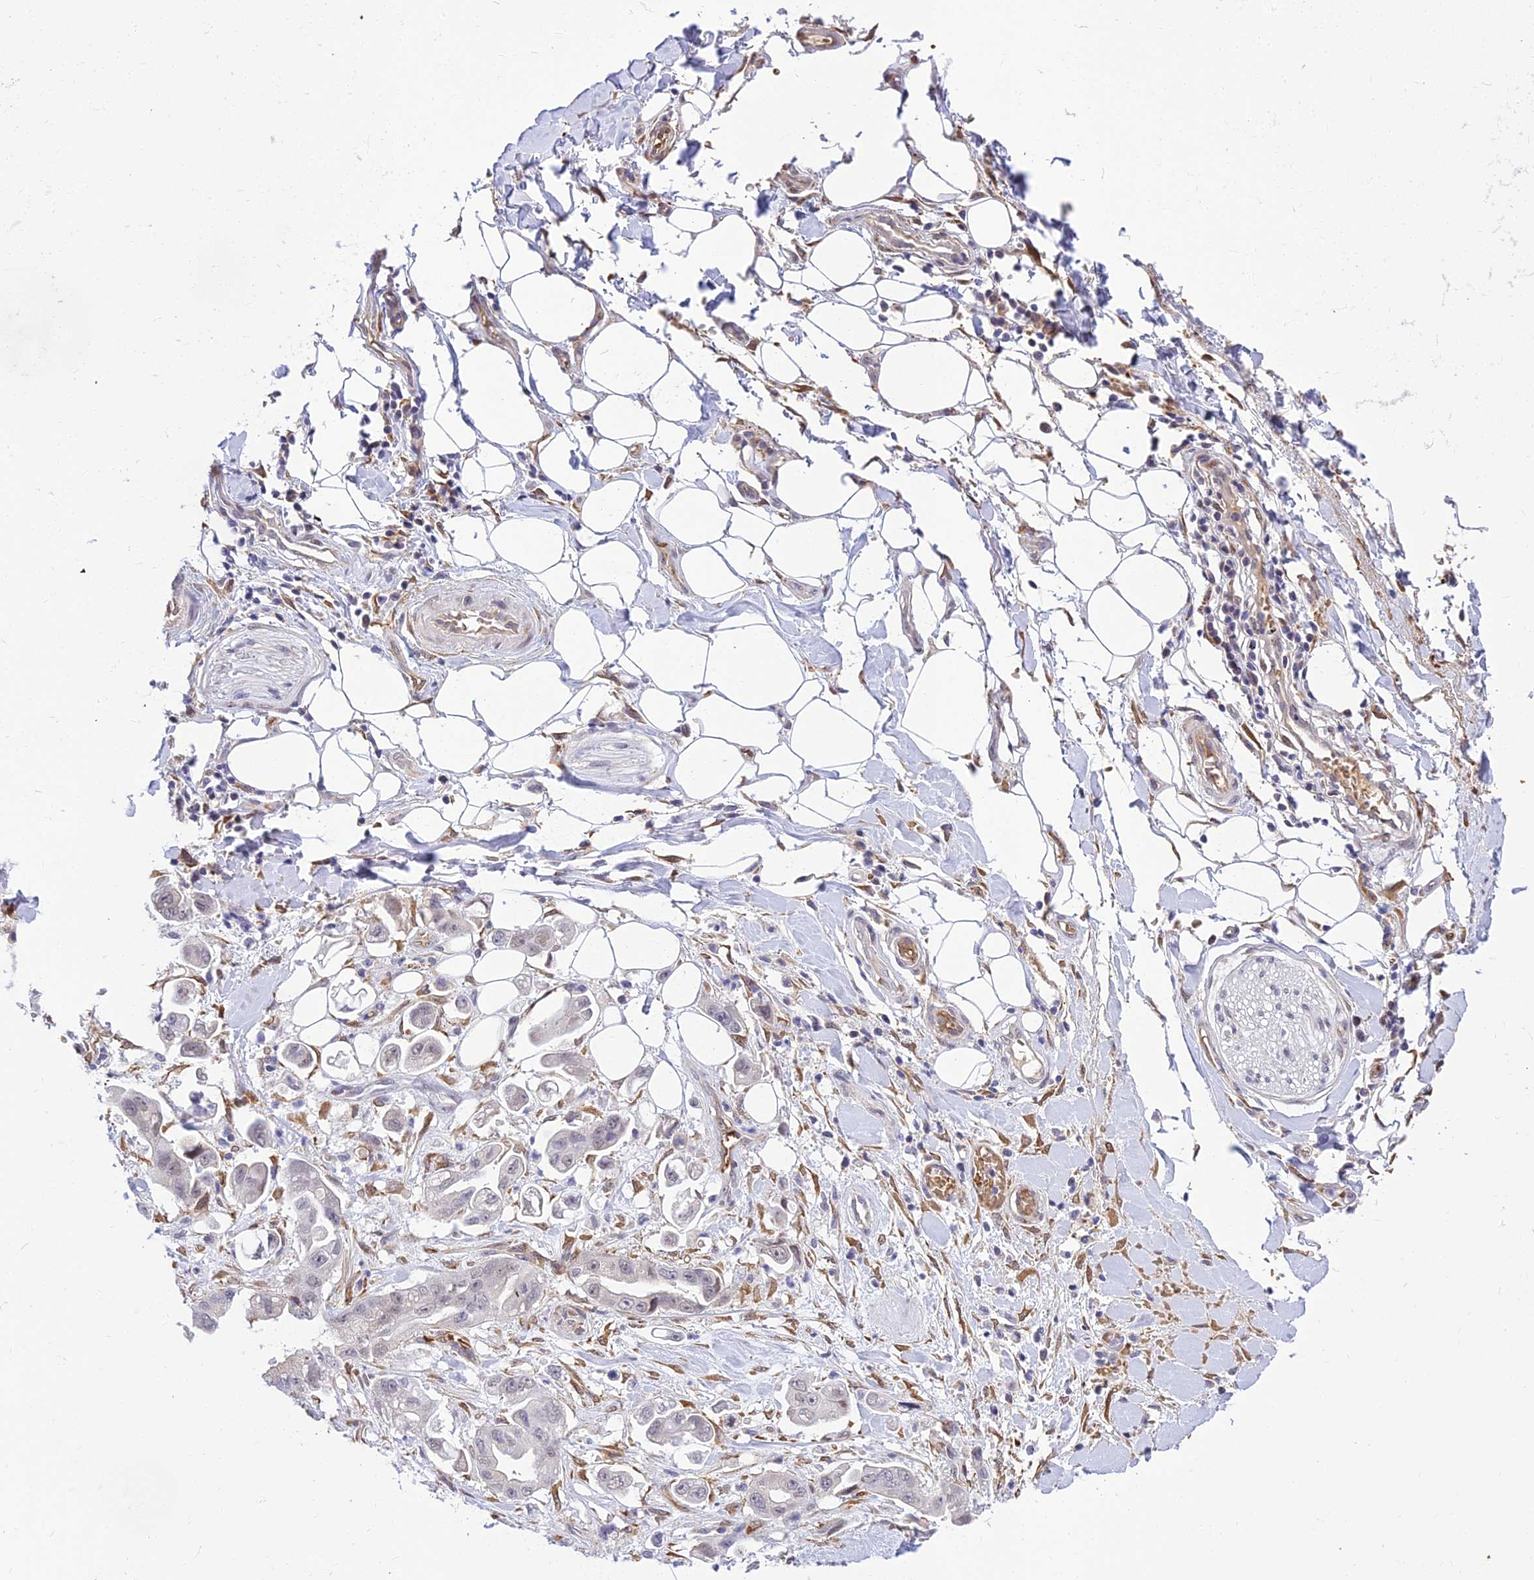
{"staining": {"intensity": "weak", "quantity": "<25%", "location": "nuclear"}, "tissue": "stomach cancer", "cell_type": "Tumor cells", "image_type": "cancer", "snomed": [{"axis": "morphology", "description": "Adenocarcinoma, NOS"}, {"axis": "topography", "description": "Stomach"}], "caption": "Photomicrograph shows no protein staining in tumor cells of stomach adenocarcinoma tissue.", "gene": "BCL9", "patient": {"sex": "male", "age": 62}}